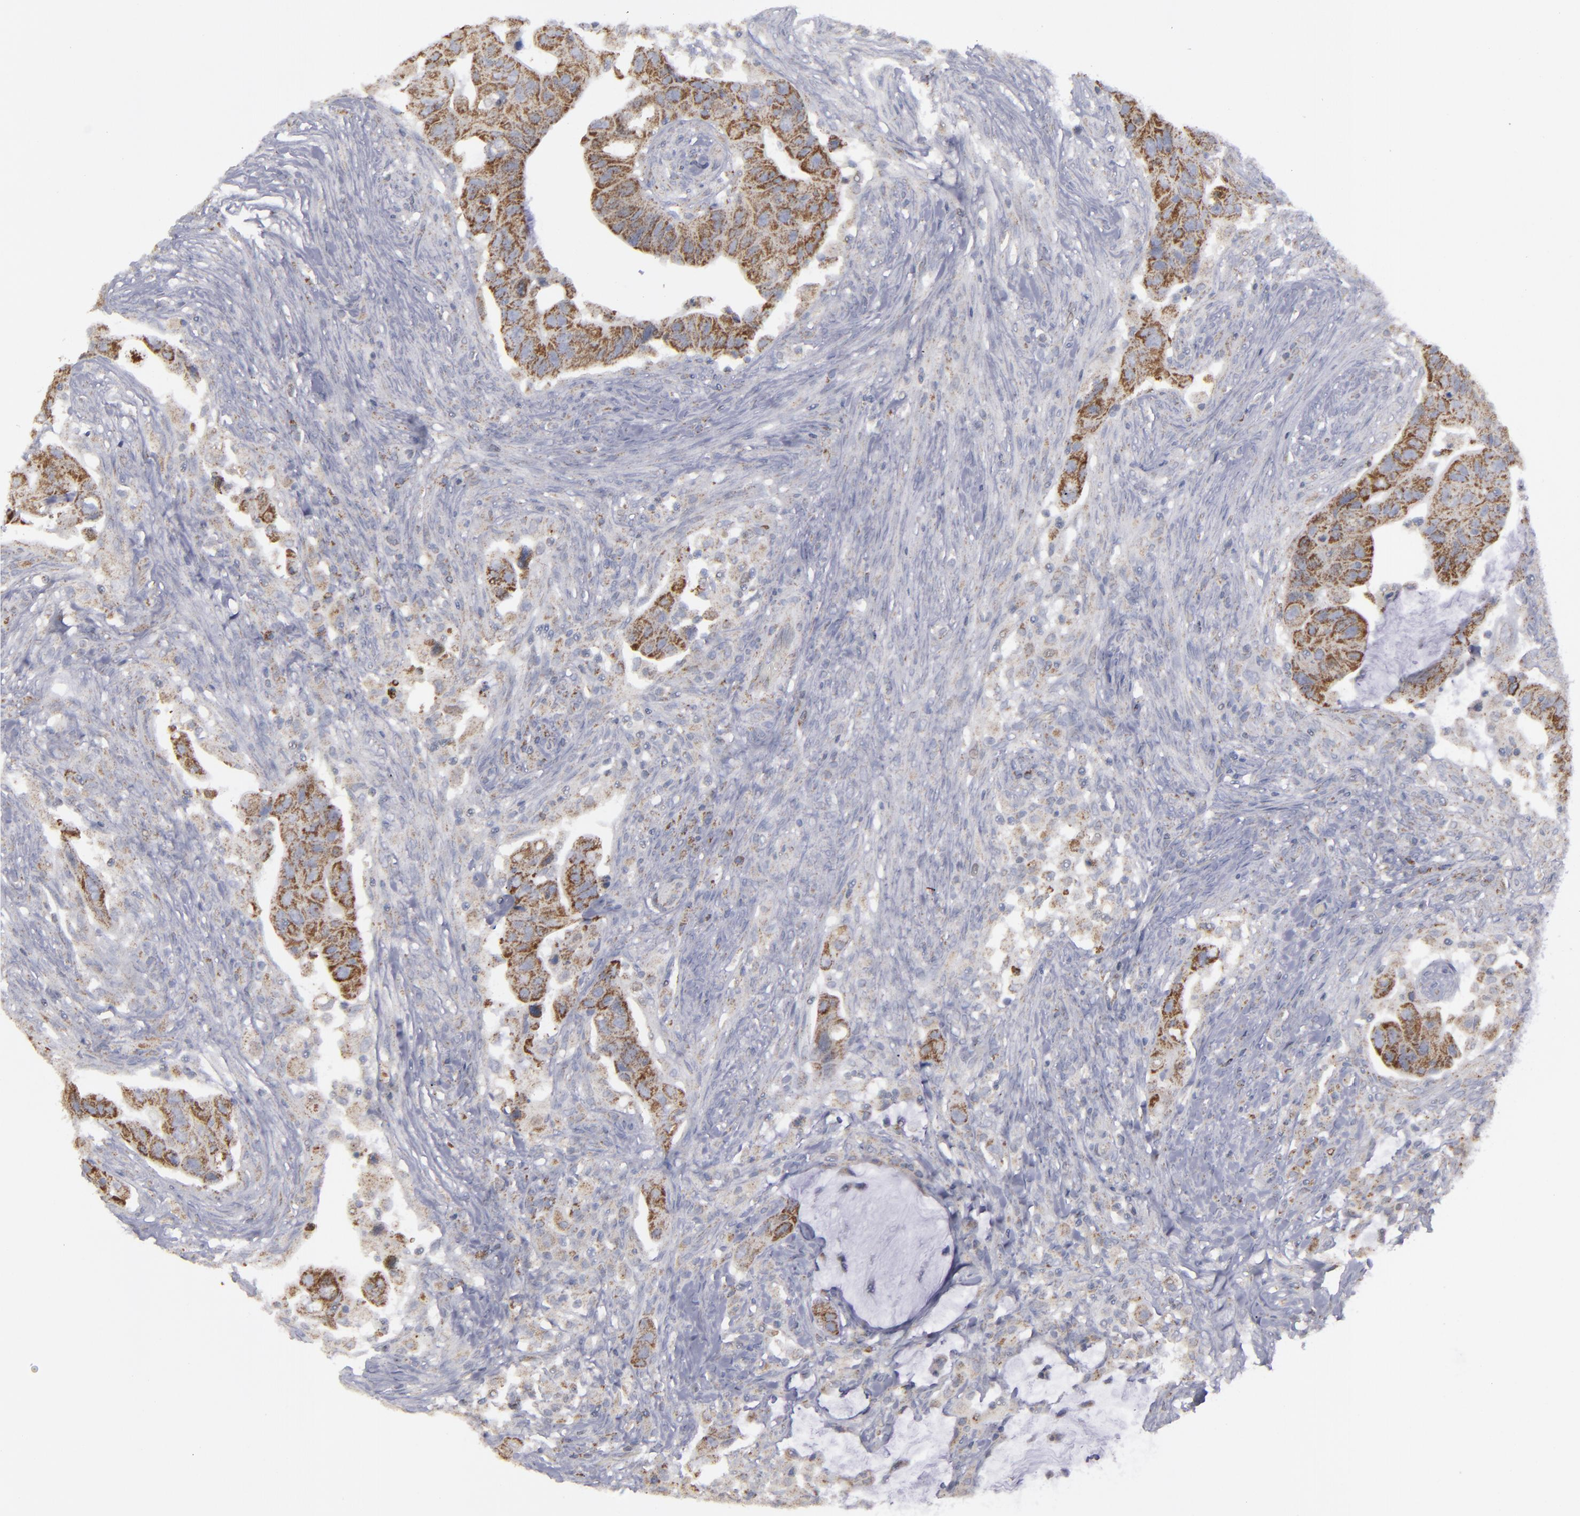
{"staining": {"intensity": "strong", "quantity": ">75%", "location": "cytoplasmic/membranous"}, "tissue": "colorectal cancer", "cell_type": "Tumor cells", "image_type": "cancer", "snomed": [{"axis": "morphology", "description": "Adenocarcinoma, NOS"}, {"axis": "topography", "description": "Rectum"}], "caption": "Brown immunohistochemical staining in adenocarcinoma (colorectal) exhibits strong cytoplasmic/membranous expression in approximately >75% of tumor cells.", "gene": "MYOM2", "patient": {"sex": "female", "age": 71}}